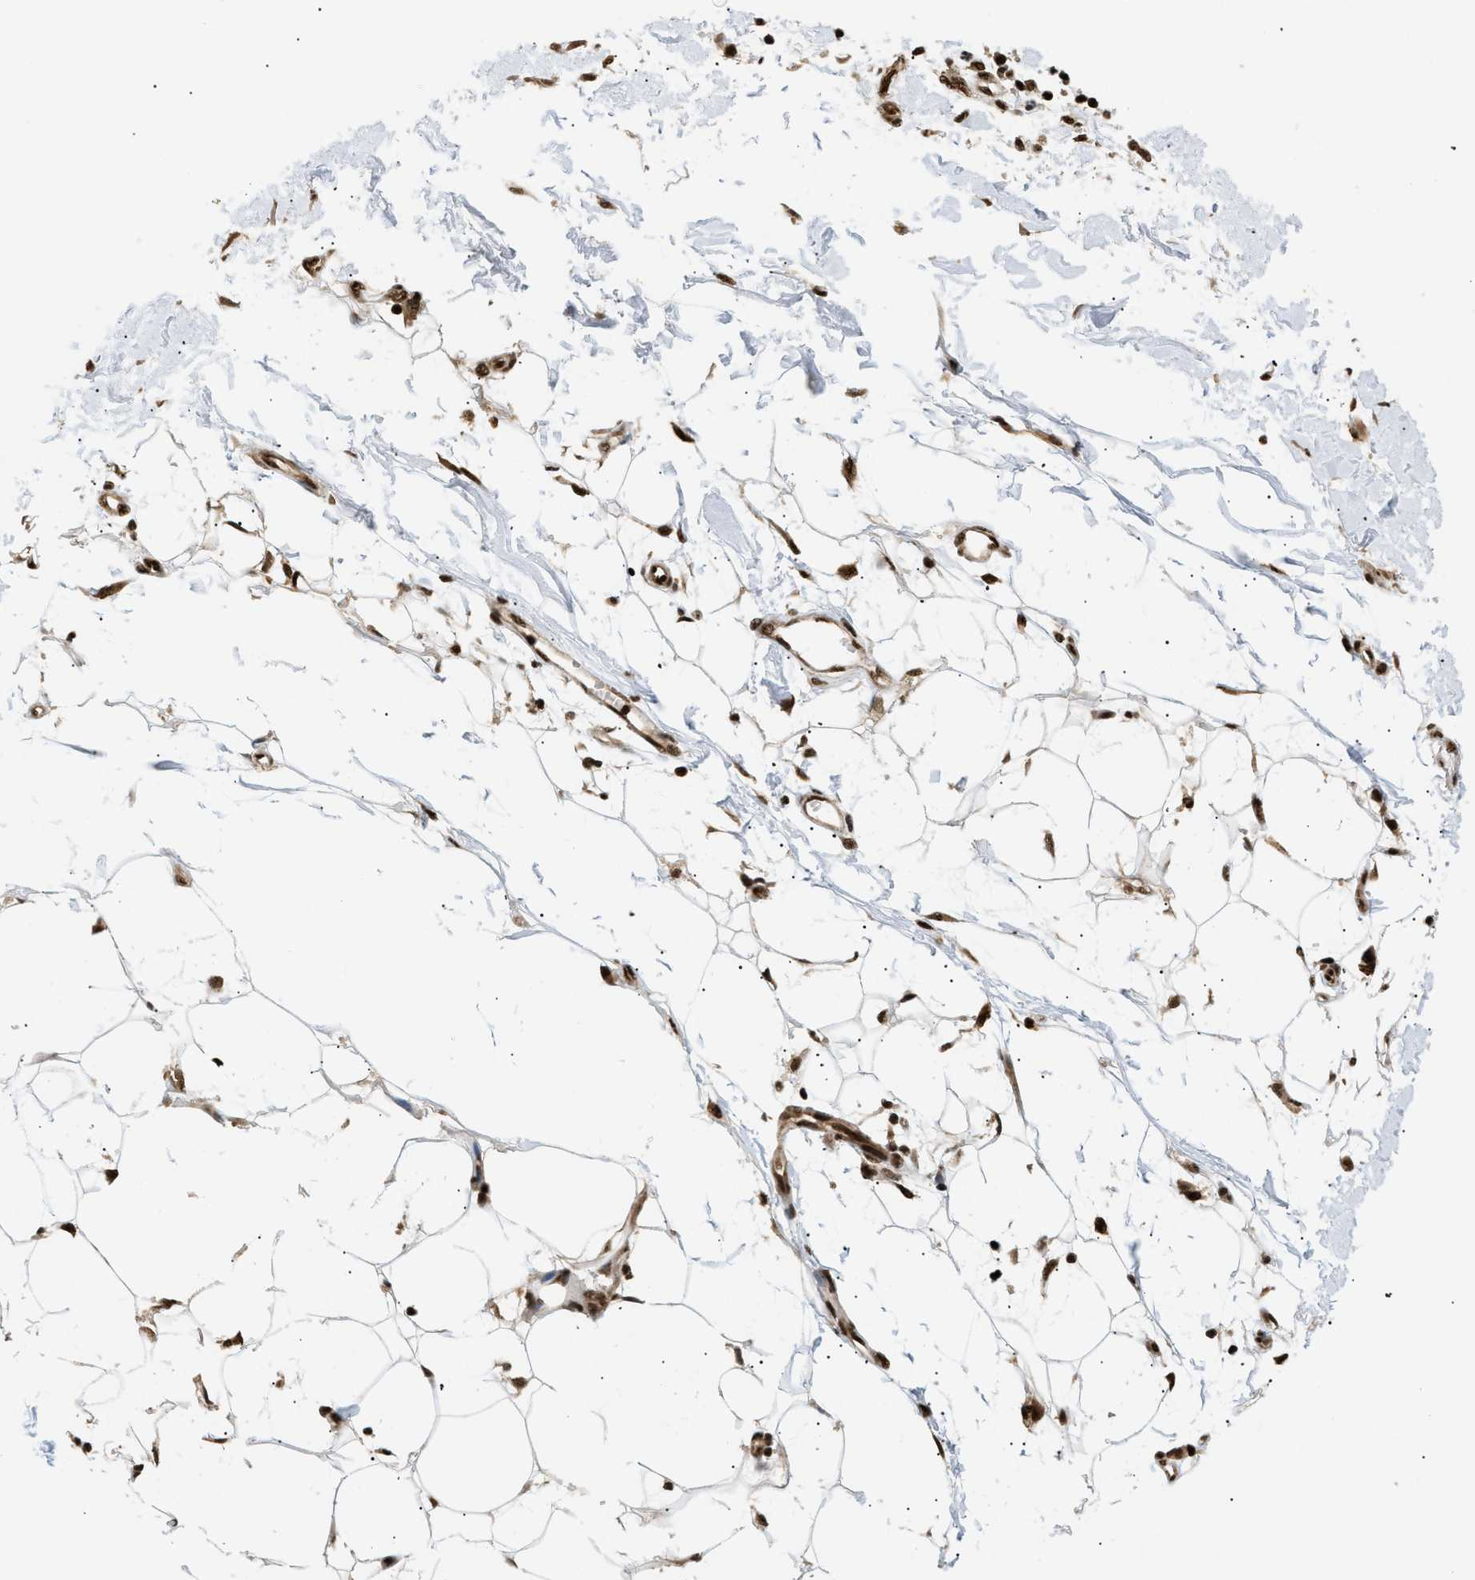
{"staining": {"intensity": "strong", "quantity": ">75%", "location": "cytoplasmic/membranous,nuclear"}, "tissue": "adipose tissue", "cell_type": "Adipocytes", "image_type": "normal", "snomed": [{"axis": "morphology", "description": "Normal tissue, NOS"}, {"axis": "morphology", "description": "Squamous cell carcinoma, NOS"}, {"axis": "topography", "description": "Skin"}, {"axis": "topography", "description": "Peripheral nerve tissue"}], "caption": "Brown immunohistochemical staining in unremarkable human adipose tissue demonstrates strong cytoplasmic/membranous,nuclear staining in approximately >75% of adipocytes. (Stains: DAB (3,3'-diaminobenzidine) in brown, nuclei in blue, Microscopy: brightfield microscopy at high magnification).", "gene": "RBM5", "patient": {"sex": "male", "age": 83}}